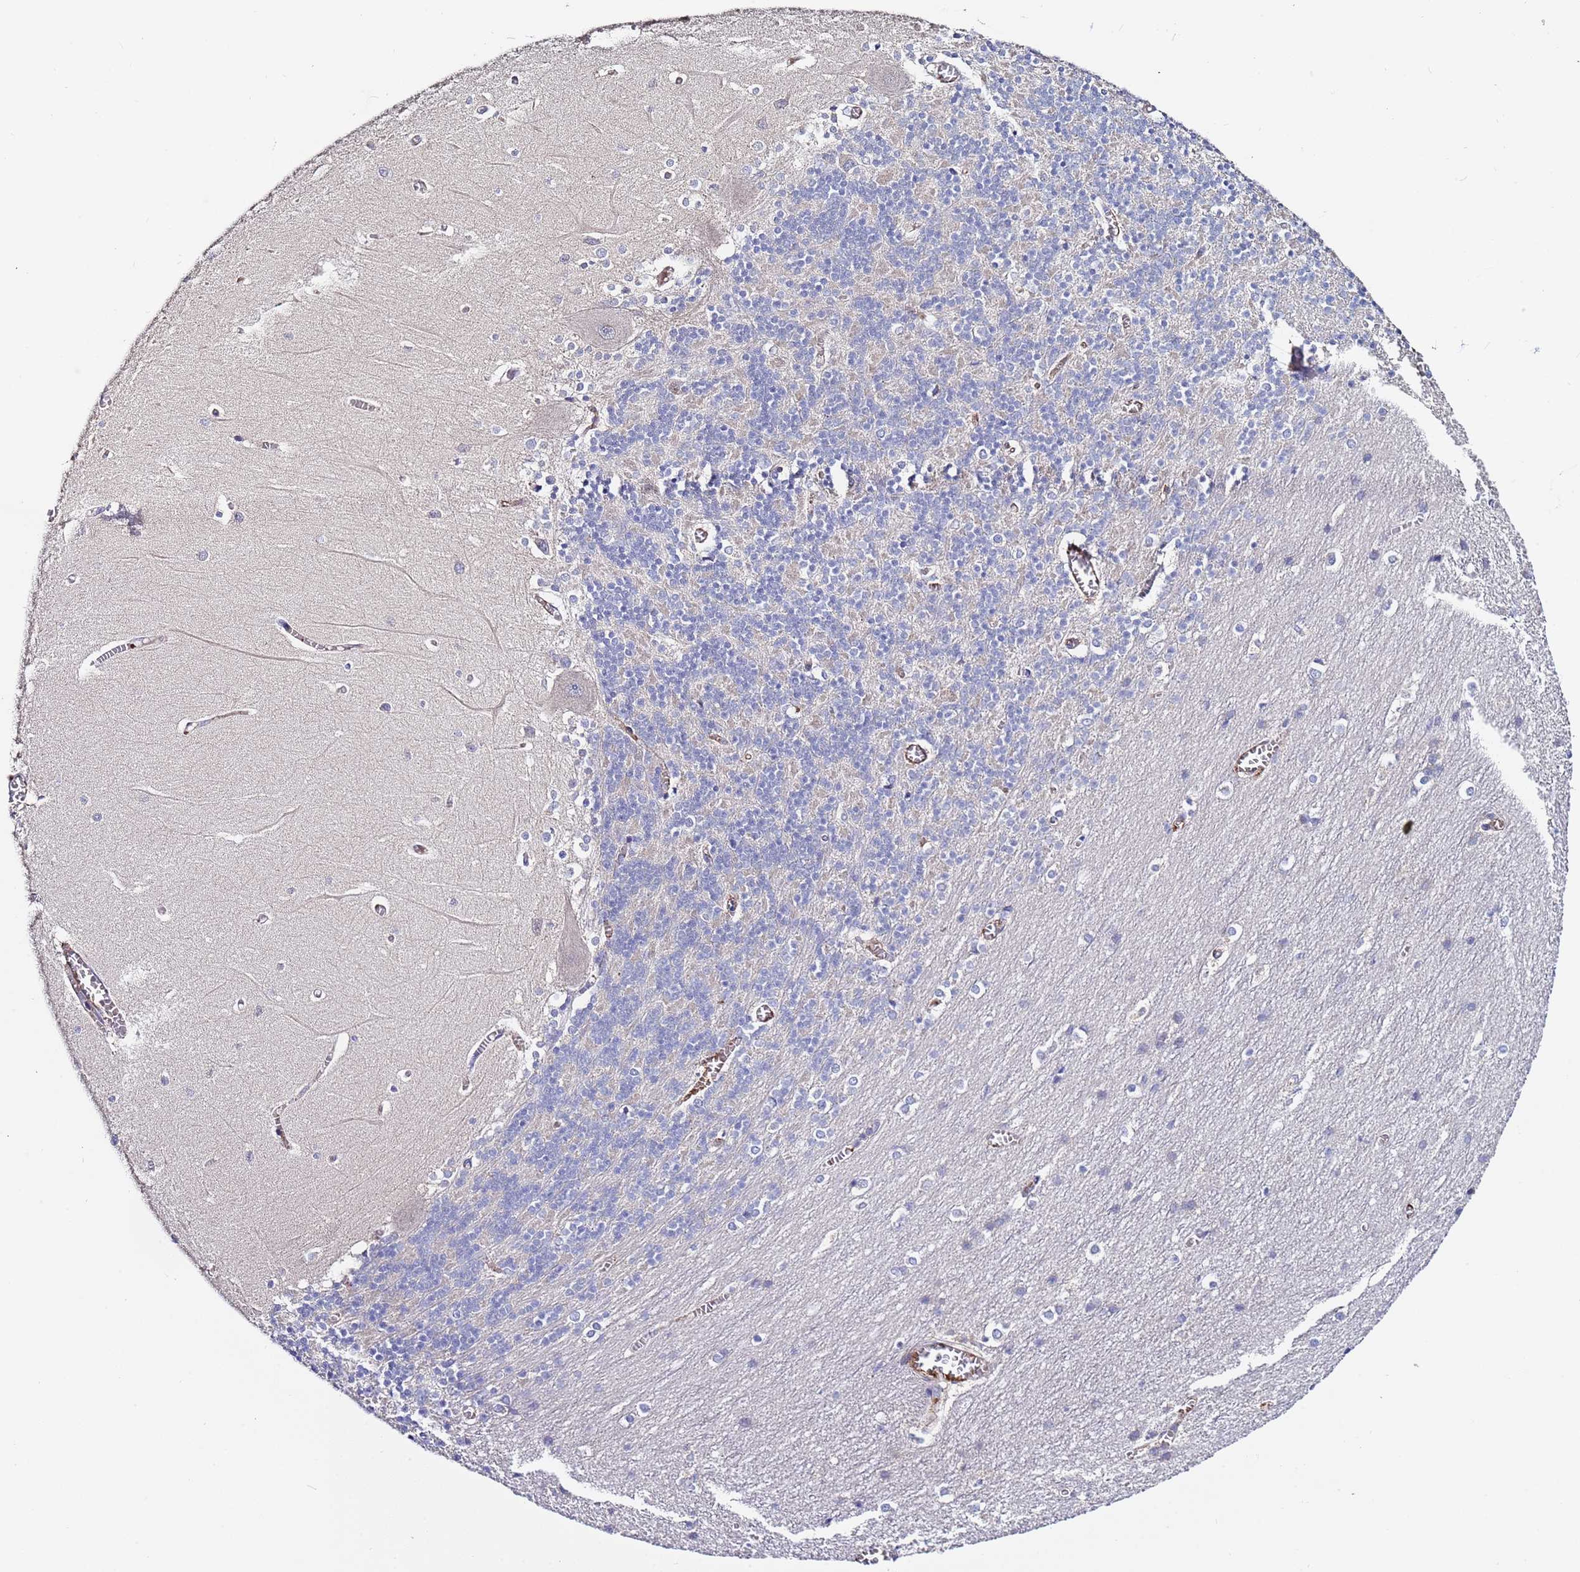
{"staining": {"intensity": "negative", "quantity": "none", "location": "none"}, "tissue": "cerebellum", "cell_type": "Cells in granular layer", "image_type": "normal", "snomed": [{"axis": "morphology", "description": "Normal tissue, NOS"}, {"axis": "topography", "description": "Cerebellum"}], "caption": "IHC photomicrograph of benign cerebellum: cerebellum stained with DAB displays no significant protein expression in cells in granular layer.", "gene": "ZNF248", "patient": {"sex": "male", "age": 37}}